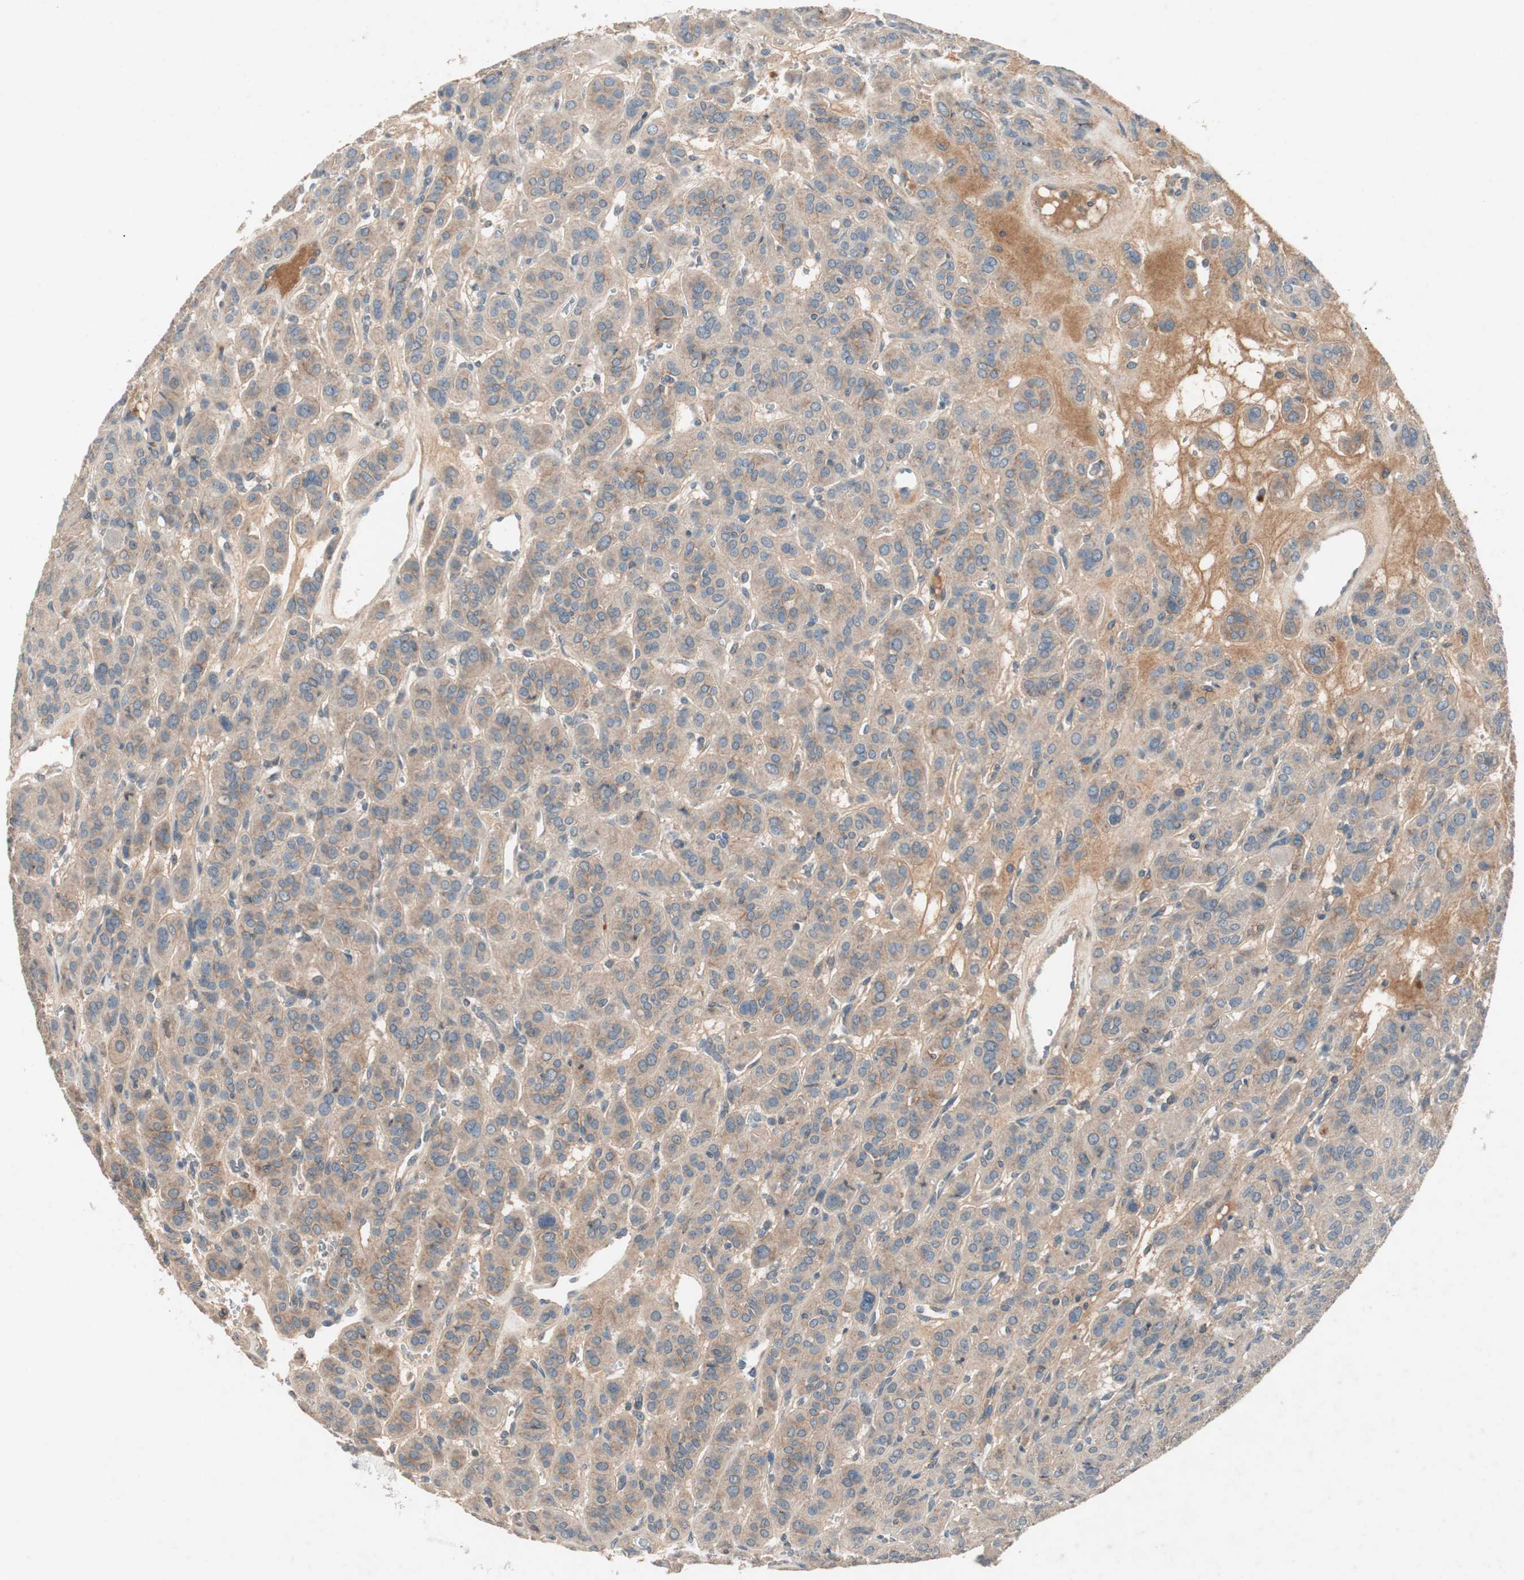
{"staining": {"intensity": "weak", "quantity": ">75%", "location": "cytoplasmic/membranous"}, "tissue": "thyroid cancer", "cell_type": "Tumor cells", "image_type": "cancer", "snomed": [{"axis": "morphology", "description": "Follicular adenoma carcinoma, NOS"}, {"axis": "topography", "description": "Thyroid gland"}], "caption": "Follicular adenoma carcinoma (thyroid) stained for a protein (brown) shows weak cytoplasmic/membranous positive positivity in approximately >75% of tumor cells.", "gene": "HPN", "patient": {"sex": "female", "age": 71}}